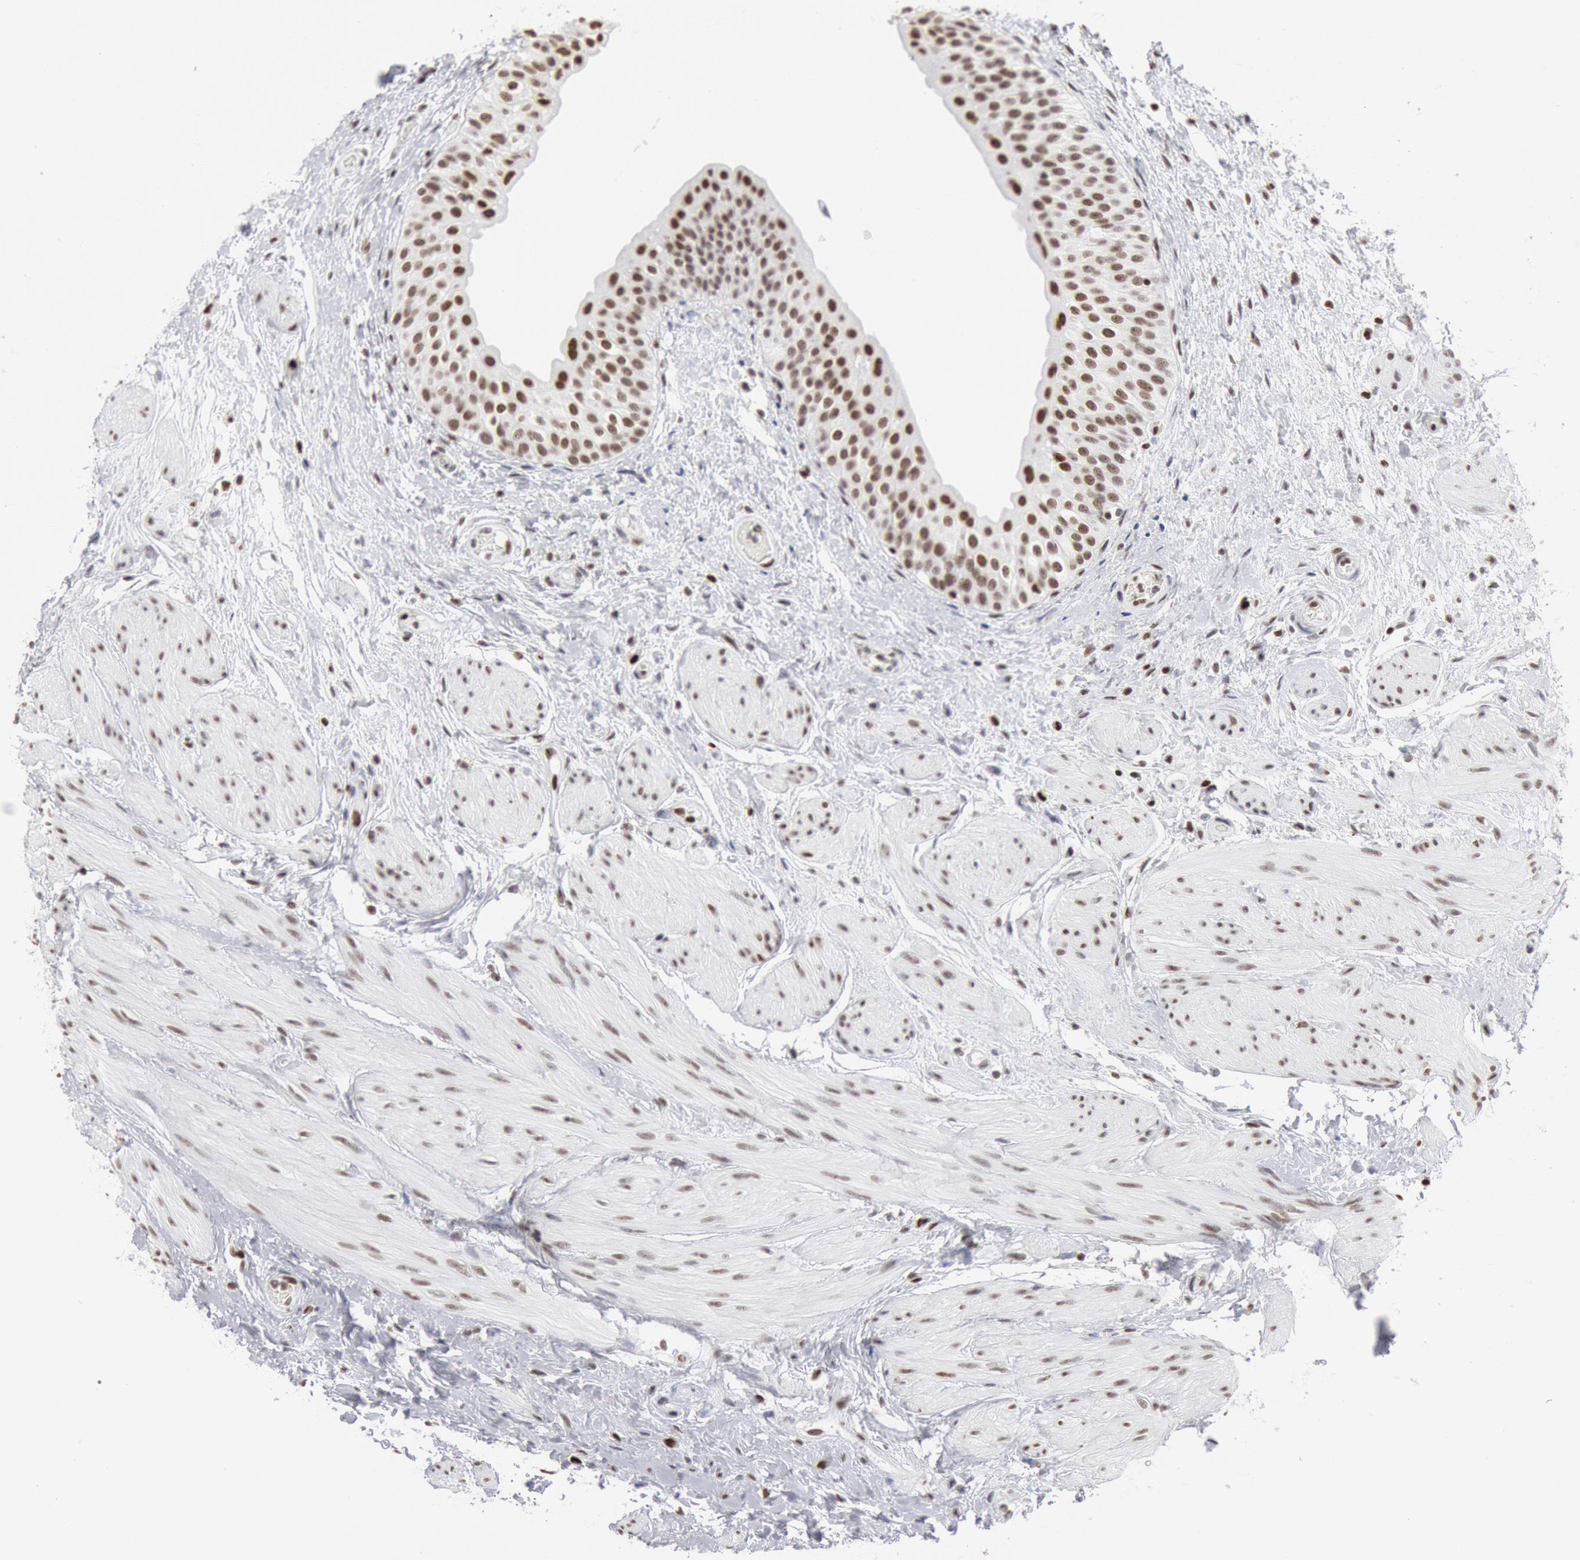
{"staining": {"intensity": "moderate", "quantity": ">75%", "location": "nuclear"}, "tissue": "urinary bladder", "cell_type": "Urothelial cells", "image_type": "normal", "snomed": [{"axis": "morphology", "description": "Normal tissue, NOS"}, {"axis": "topography", "description": "Urinary bladder"}], "caption": "High-magnification brightfield microscopy of unremarkable urinary bladder stained with DAB (brown) and counterstained with hematoxylin (blue). urothelial cells exhibit moderate nuclear expression is present in approximately>75% of cells.", "gene": "SUB1", "patient": {"sex": "female", "age": 55}}